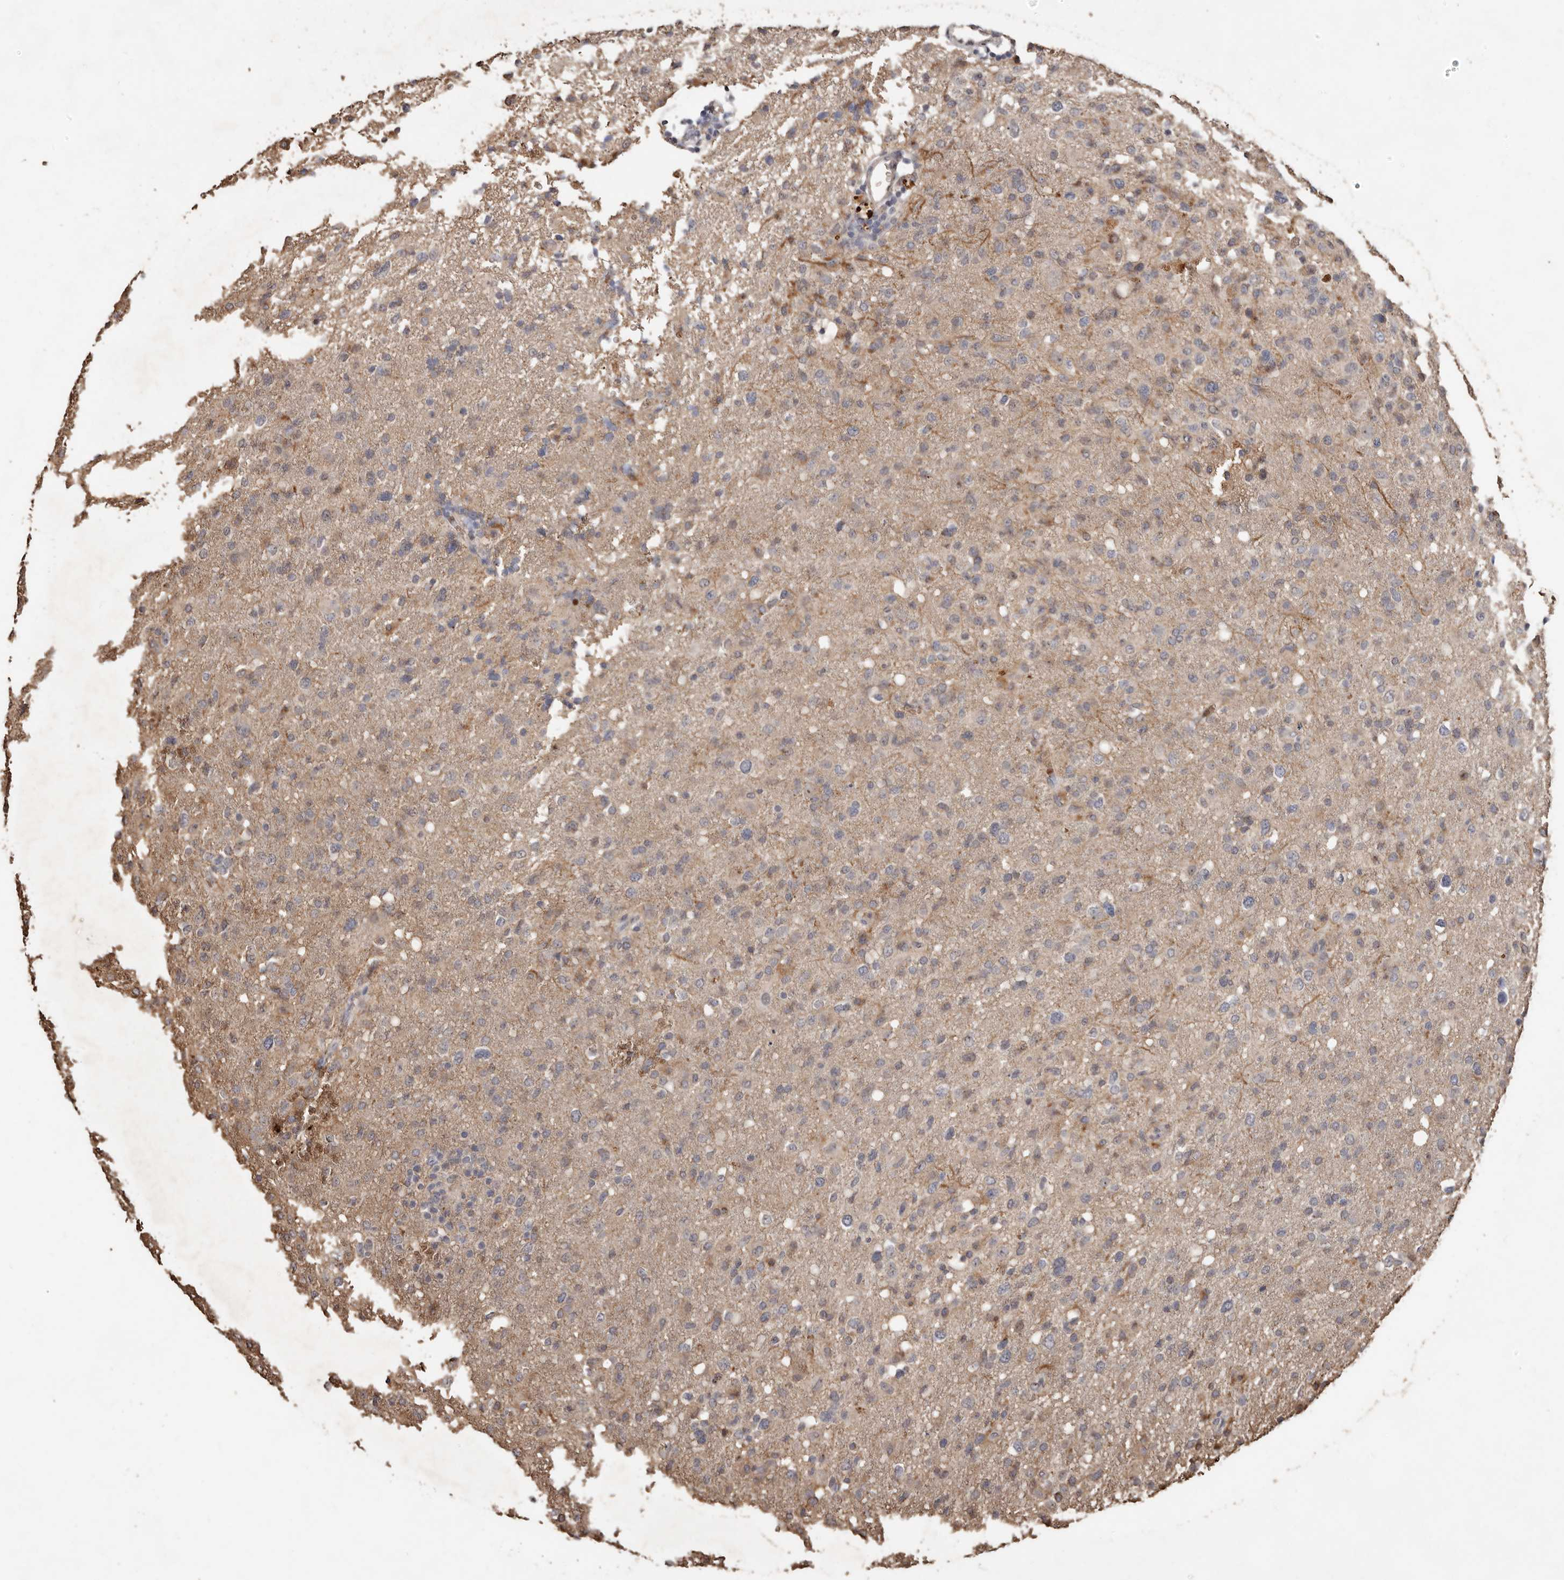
{"staining": {"intensity": "weak", "quantity": "<25%", "location": "cytoplasmic/membranous"}, "tissue": "glioma", "cell_type": "Tumor cells", "image_type": "cancer", "snomed": [{"axis": "morphology", "description": "Glioma, malignant, High grade"}, {"axis": "topography", "description": "Brain"}], "caption": "DAB immunohistochemical staining of glioma demonstrates no significant staining in tumor cells.", "gene": "GRAMD2A", "patient": {"sex": "female", "age": 57}}